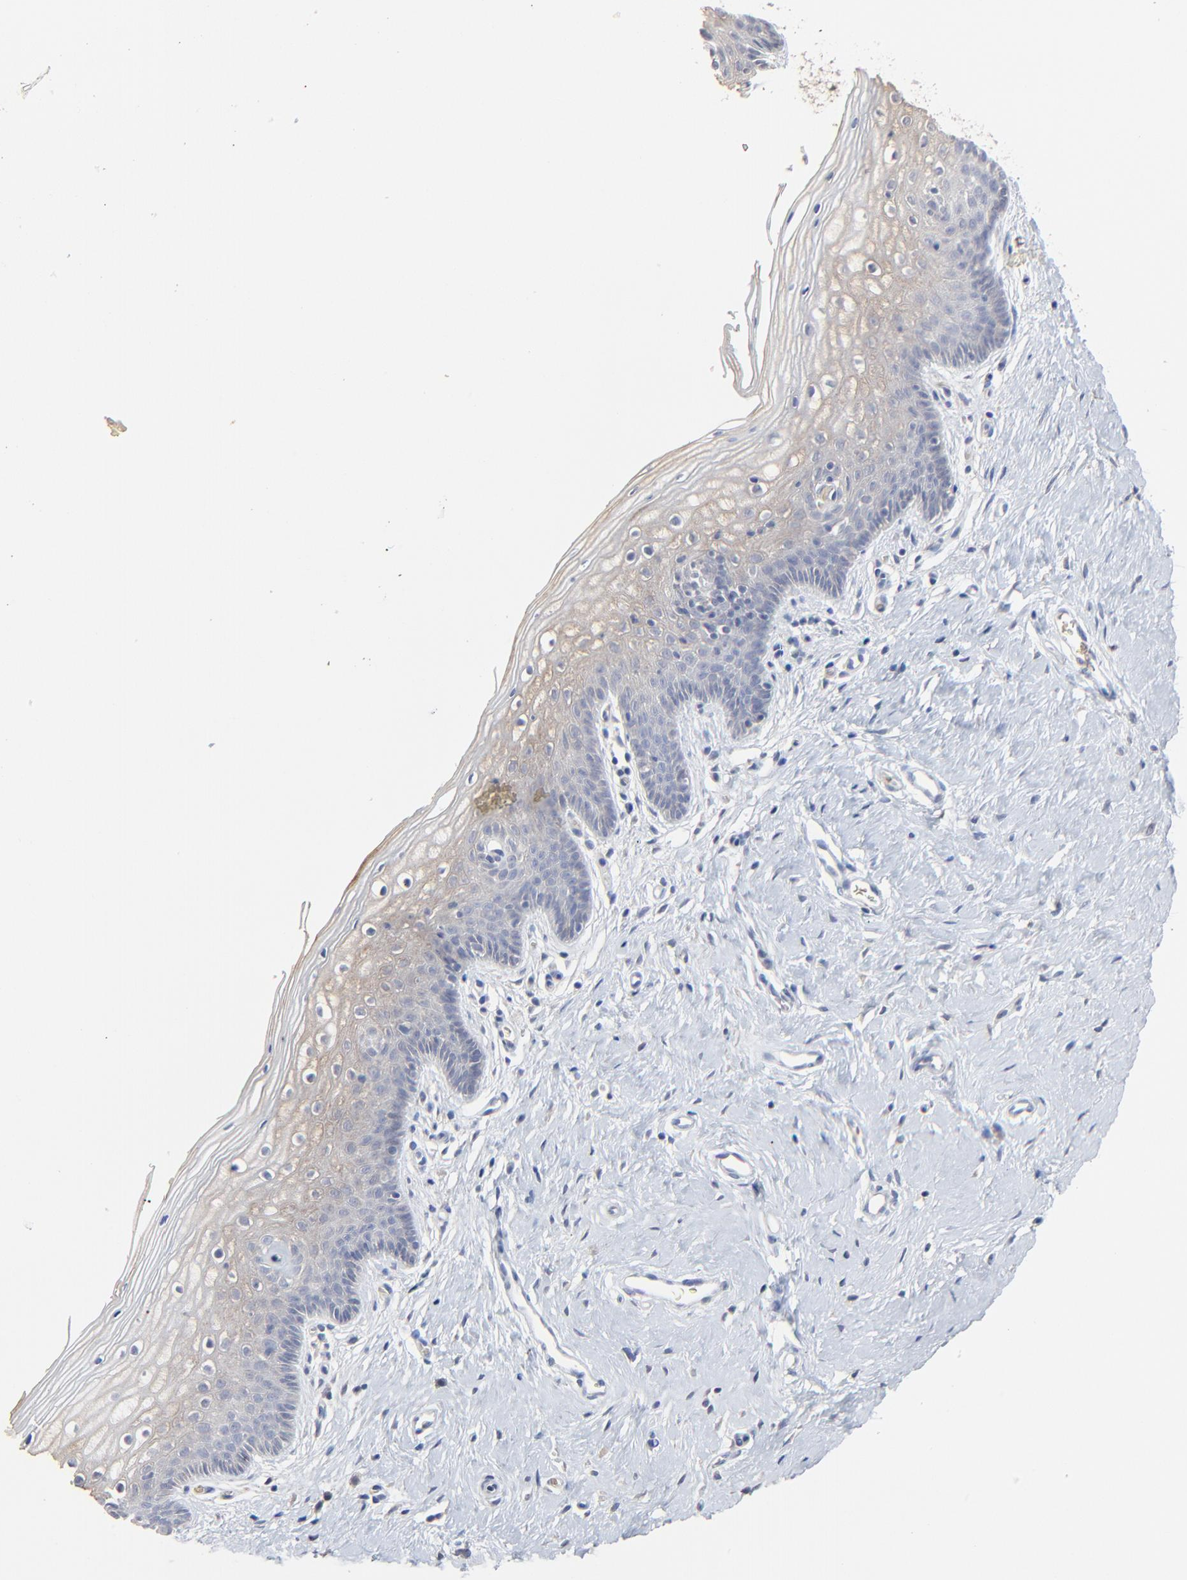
{"staining": {"intensity": "weak", "quantity": "25%-75%", "location": "cytoplasmic/membranous"}, "tissue": "vagina", "cell_type": "Squamous epithelial cells", "image_type": "normal", "snomed": [{"axis": "morphology", "description": "Normal tissue, NOS"}, {"axis": "topography", "description": "Vagina"}], "caption": "This photomicrograph shows immunohistochemistry (IHC) staining of normal human vagina, with low weak cytoplasmic/membranous staining in about 25%-75% of squamous epithelial cells.", "gene": "FANCB", "patient": {"sex": "female", "age": 46}}